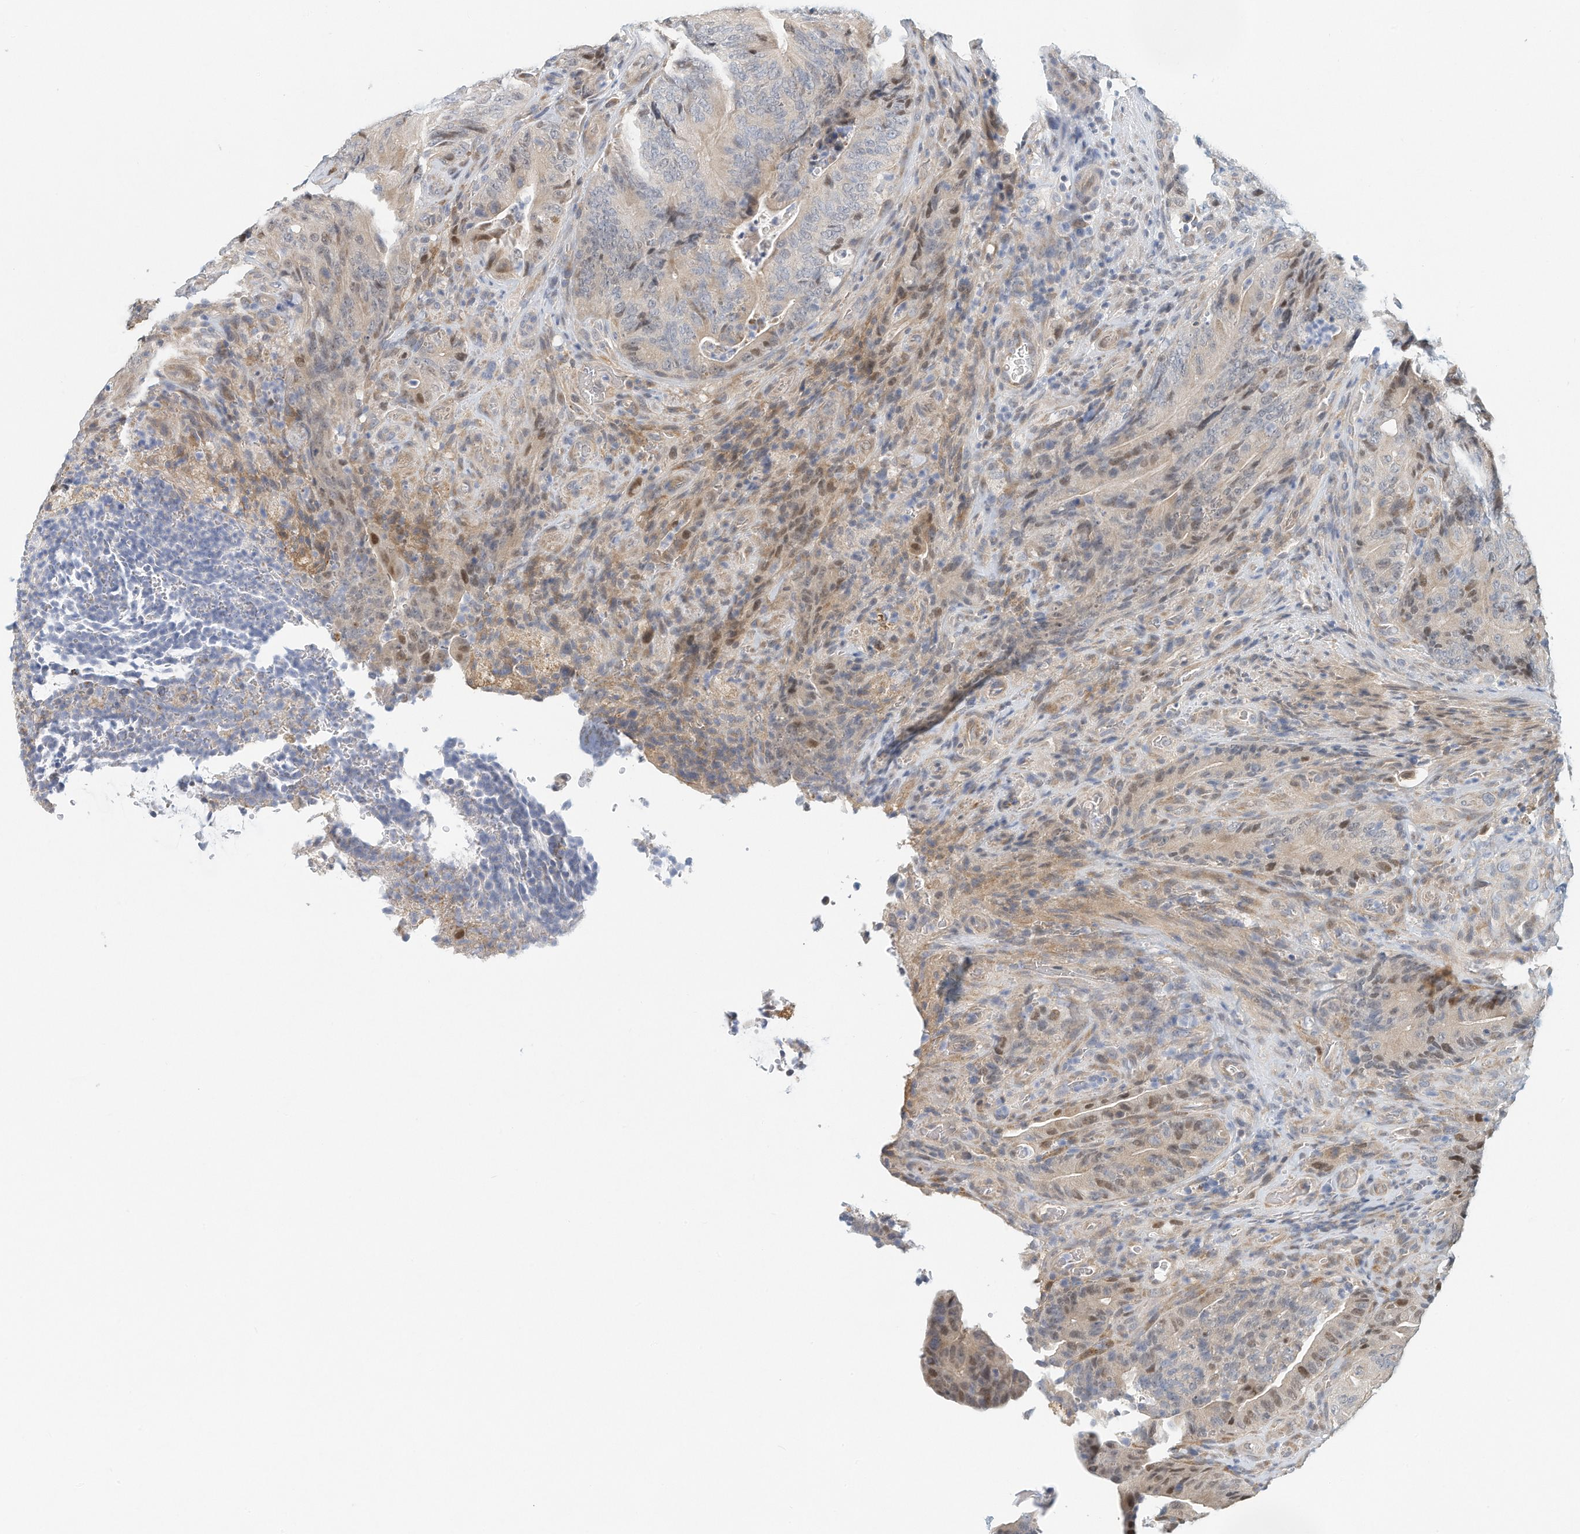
{"staining": {"intensity": "negative", "quantity": "none", "location": "none"}, "tissue": "colorectal cancer", "cell_type": "Tumor cells", "image_type": "cancer", "snomed": [{"axis": "morphology", "description": "Normal tissue, NOS"}, {"axis": "topography", "description": "Colon"}], "caption": "A high-resolution photomicrograph shows IHC staining of colorectal cancer, which exhibits no significant staining in tumor cells. (DAB (3,3'-diaminobenzidine) IHC with hematoxylin counter stain).", "gene": "ARHGAP28", "patient": {"sex": "female", "age": 82}}